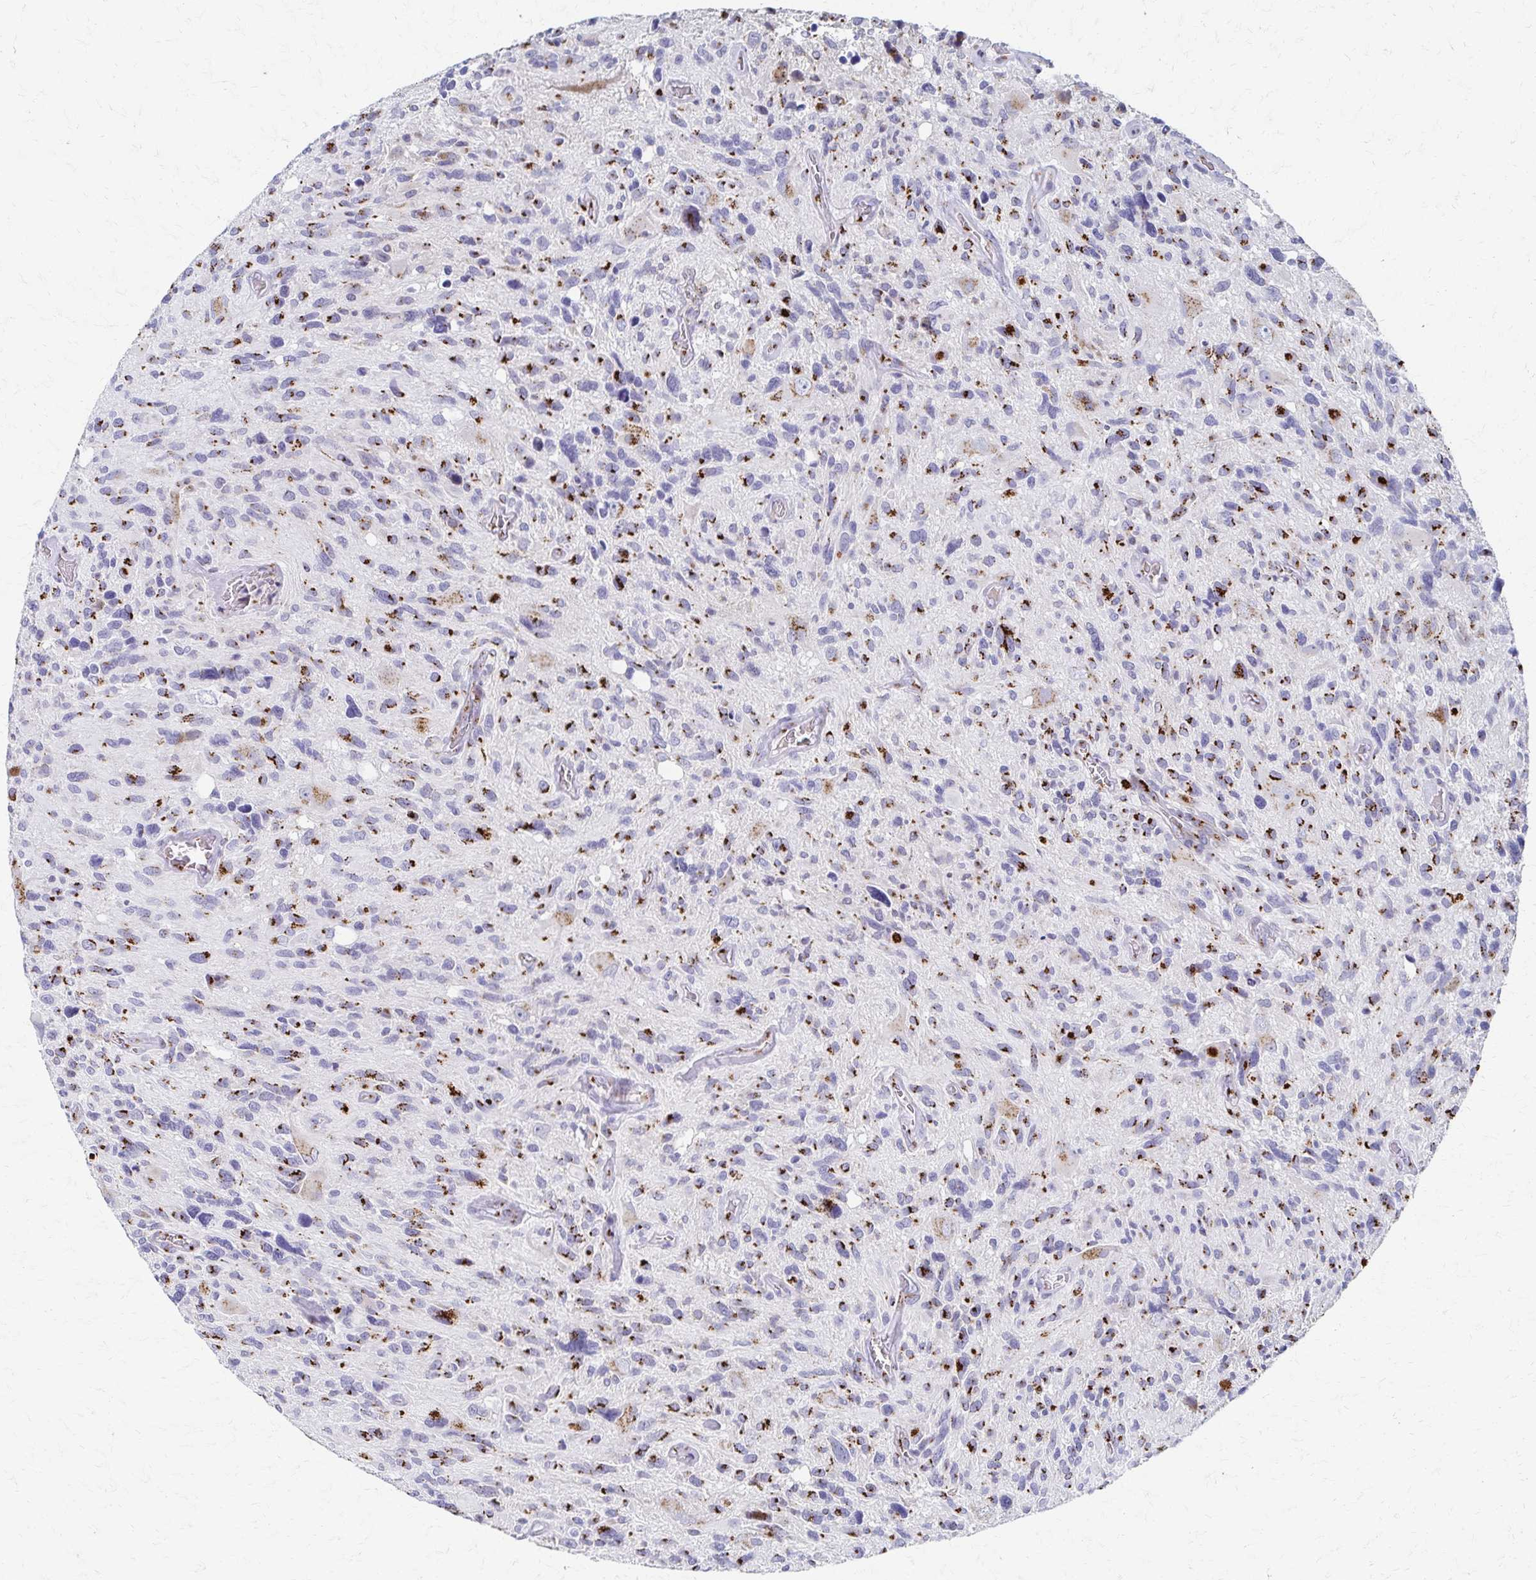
{"staining": {"intensity": "moderate", "quantity": ">75%", "location": "cytoplasmic/membranous"}, "tissue": "glioma", "cell_type": "Tumor cells", "image_type": "cancer", "snomed": [{"axis": "morphology", "description": "Glioma, malignant, High grade"}, {"axis": "topography", "description": "Brain"}], "caption": "Brown immunohistochemical staining in malignant high-grade glioma exhibits moderate cytoplasmic/membranous positivity in approximately >75% of tumor cells.", "gene": "TM9SF1", "patient": {"sex": "male", "age": 49}}